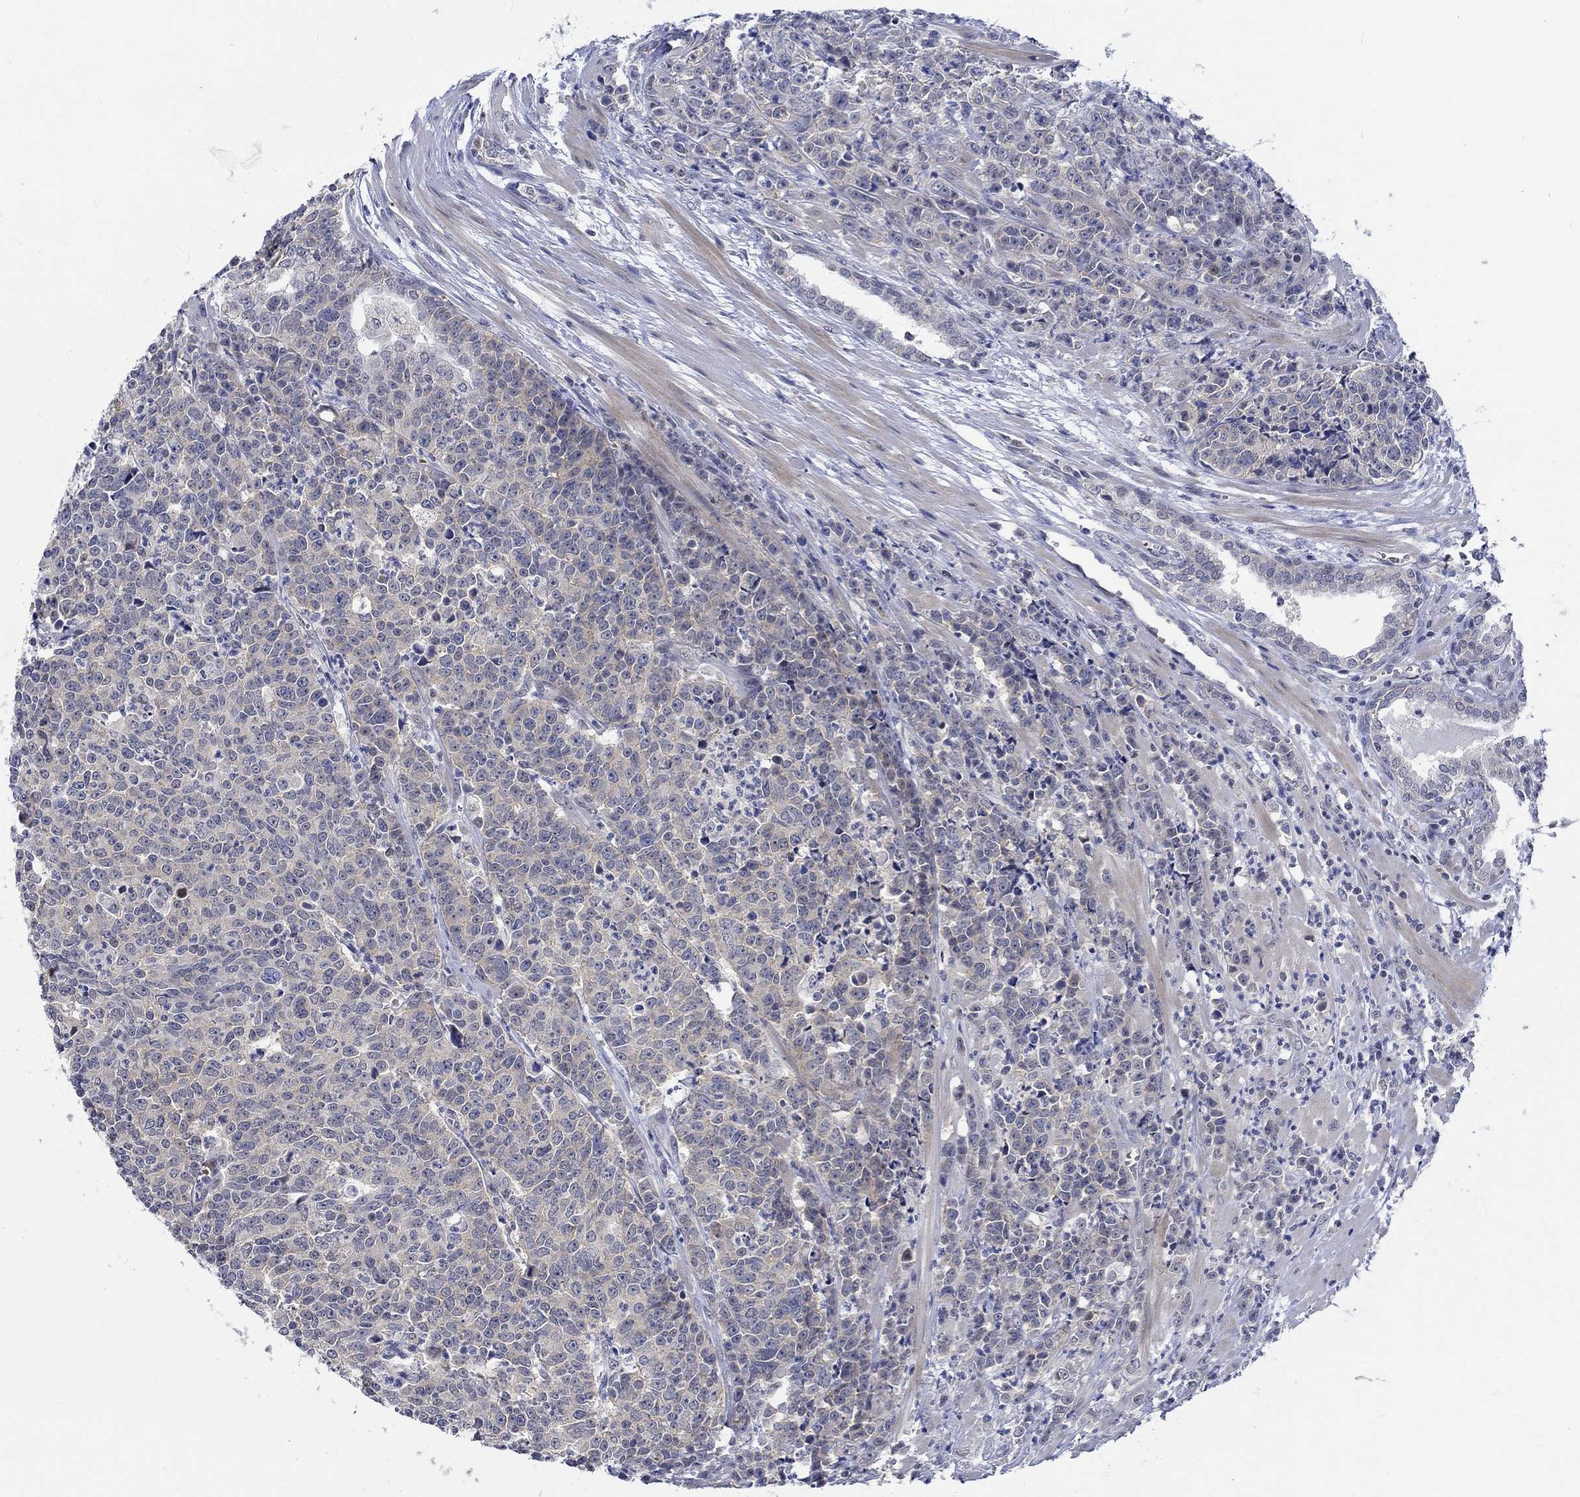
{"staining": {"intensity": "weak", "quantity": "<25%", "location": "cytoplasmic/membranous"}, "tissue": "prostate cancer", "cell_type": "Tumor cells", "image_type": "cancer", "snomed": [{"axis": "morphology", "description": "Adenocarcinoma, NOS"}, {"axis": "topography", "description": "Prostate"}], "caption": "Tumor cells are negative for brown protein staining in prostate cancer. The staining is performed using DAB (3,3'-diaminobenzidine) brown chromogen with nuclei counter-stained in using hematoxylin.", "gene": "WASF1", "patient": {"sex": "male", "age": 67}}